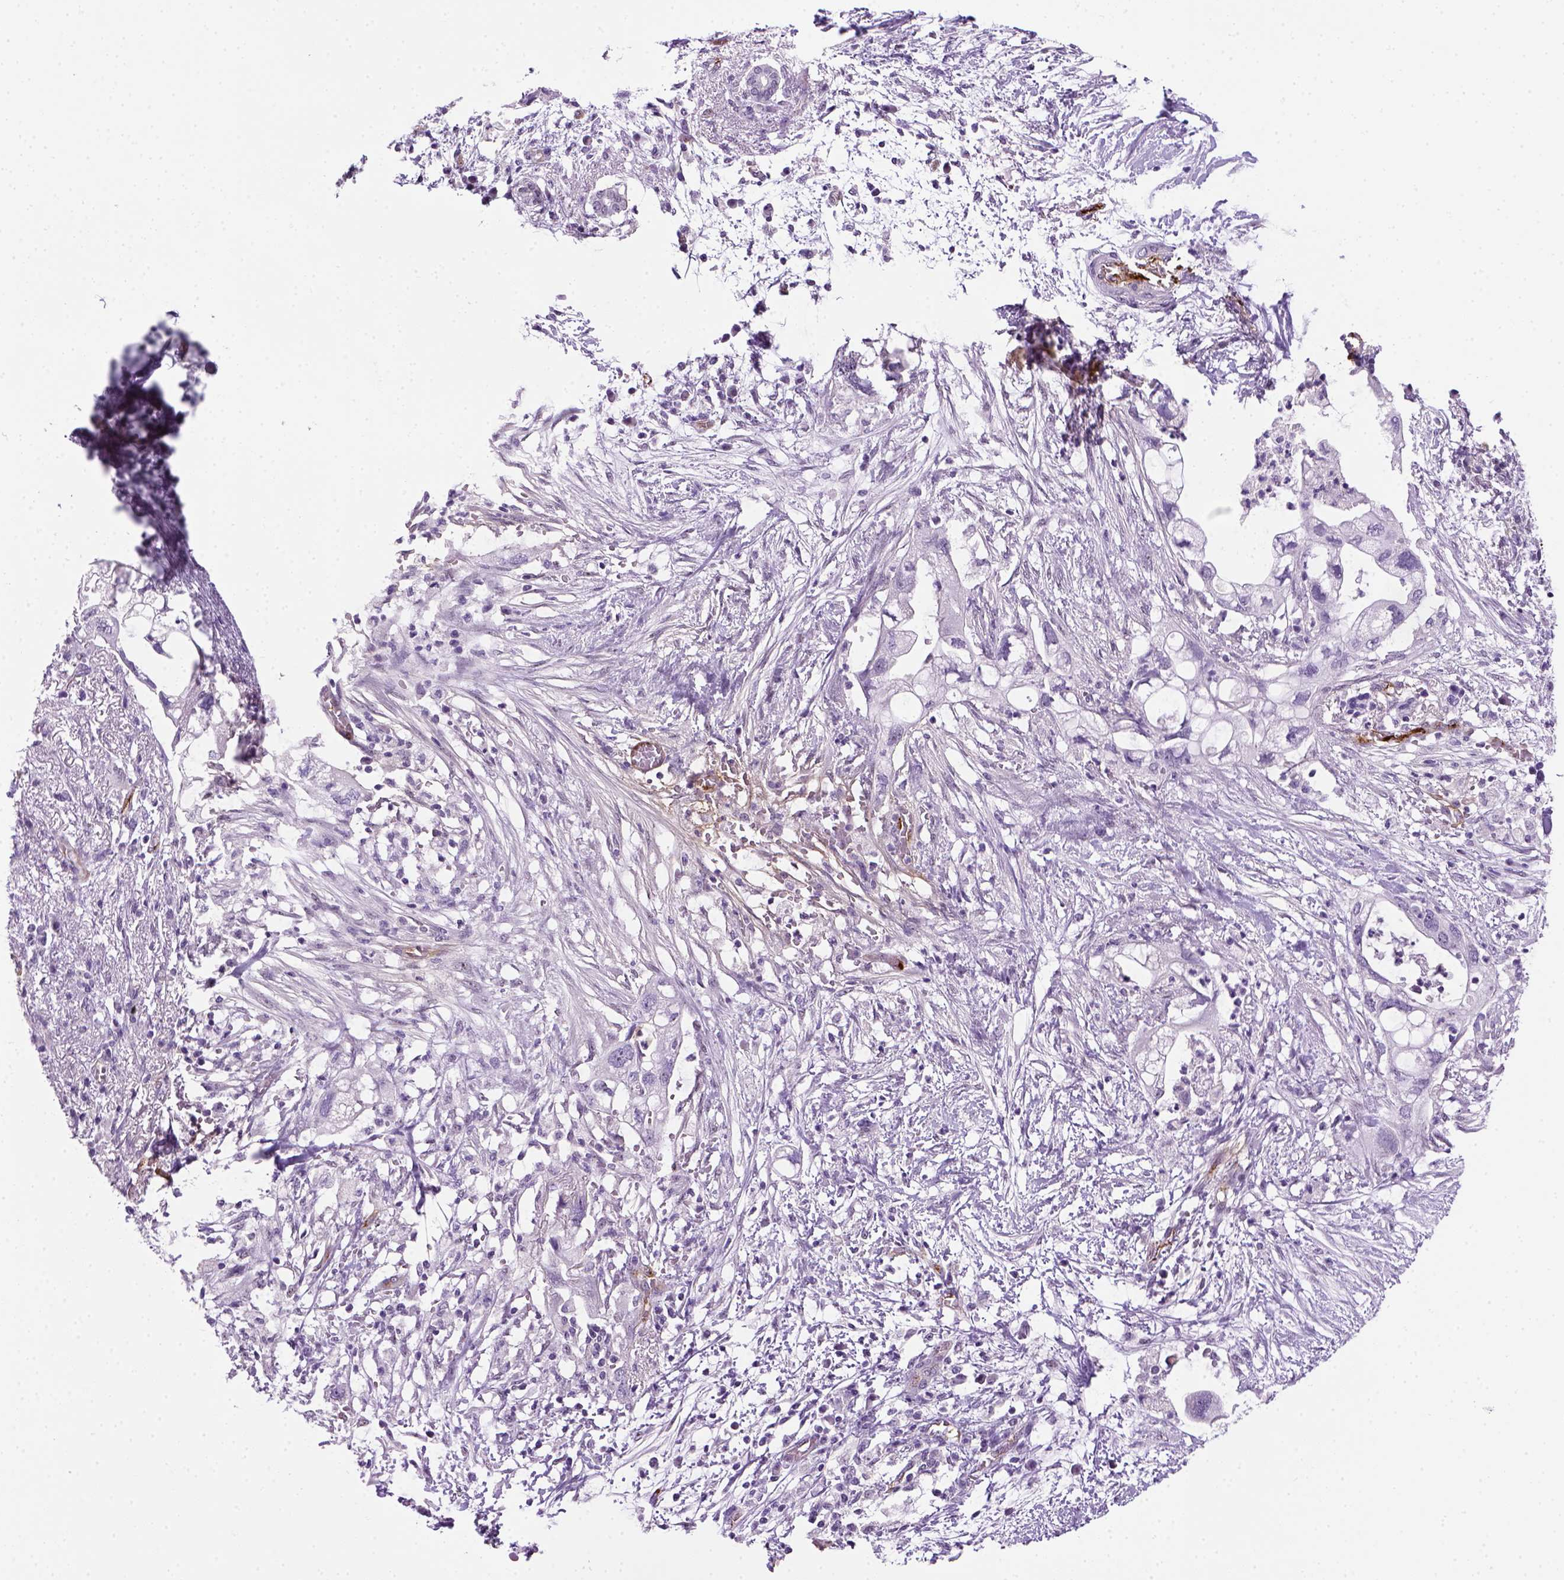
{"staining": {"intensity": "negative", "quantity": "none", "location": "none"}, "tissue": "pancreatic cancer", "cell_type": "Tumor cells", "image_type": "cancer", "snomed": [{"axis": "morphology", "description": "Adenocarcinoma, NOS"}, {"axis": "topography", "description": "Pancreas"}], "caption": "This is an immunohistochemistry micrograph of human pancreatic adenocarcinoma. There is no staining in tumor cells.", "gene": "VWF", "patient": {"sex": "female", "age": 72}}